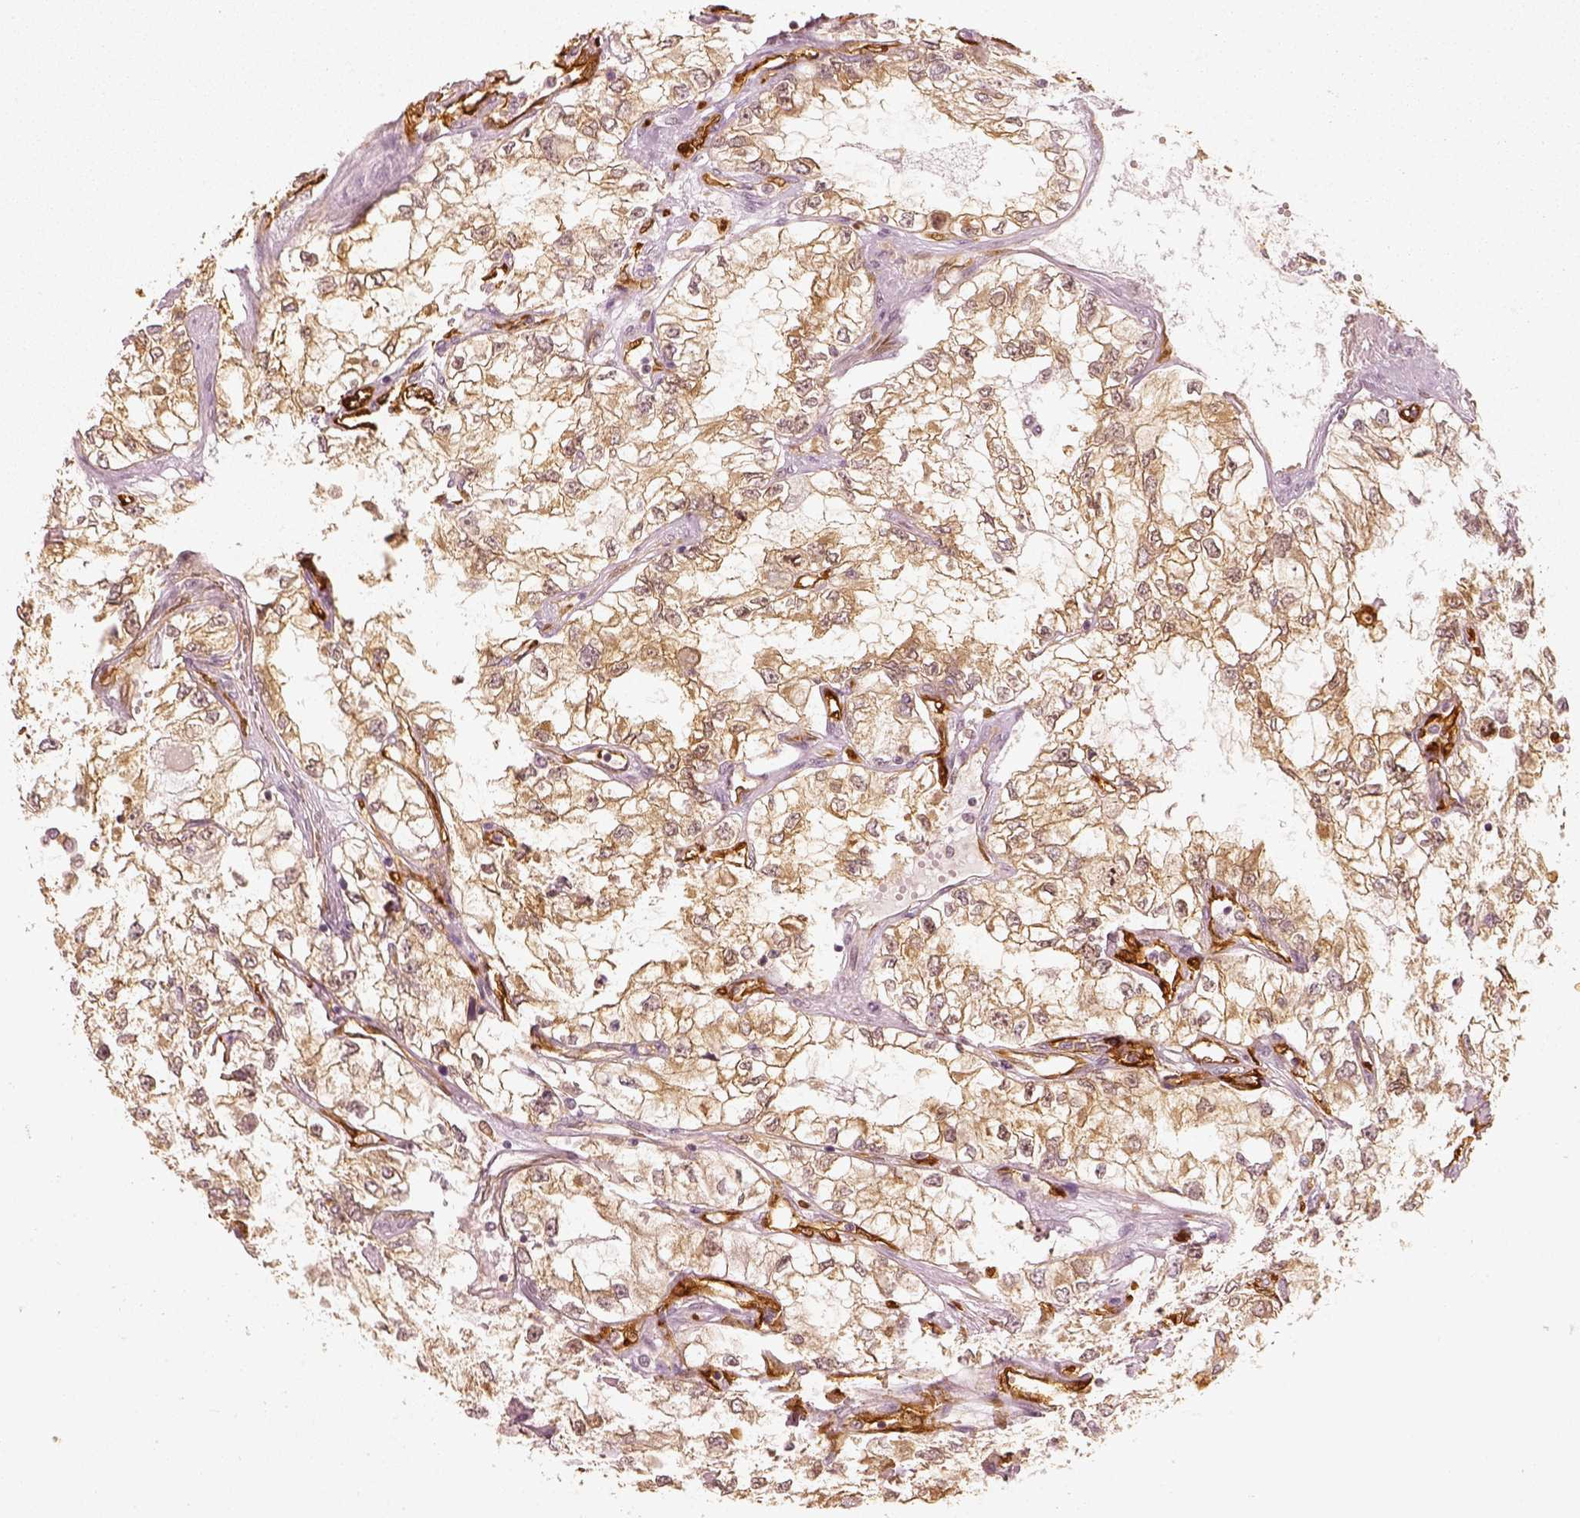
{"staining": {"intensity": "weak", "quantity": ">75%", "location": "cytoplasmic/membranous"}, "tissue": "renal cancer", "cell_type": "Tumor cells", "image_type": "cancer", "snomed": [{"axis": "morphology", "description": "Adenocarcinoma, NOS"}, {"axis": "topography", "description": "Kidney"}], "caption": "Protein analysis of renal cancer (adenocarcinoma) tissue demonstrates weak cytoplasmic/membranous positivity in about >75% of tumor cells.", "gene": "FSCN1", "patient": {"sex": "female", "age": 59}}